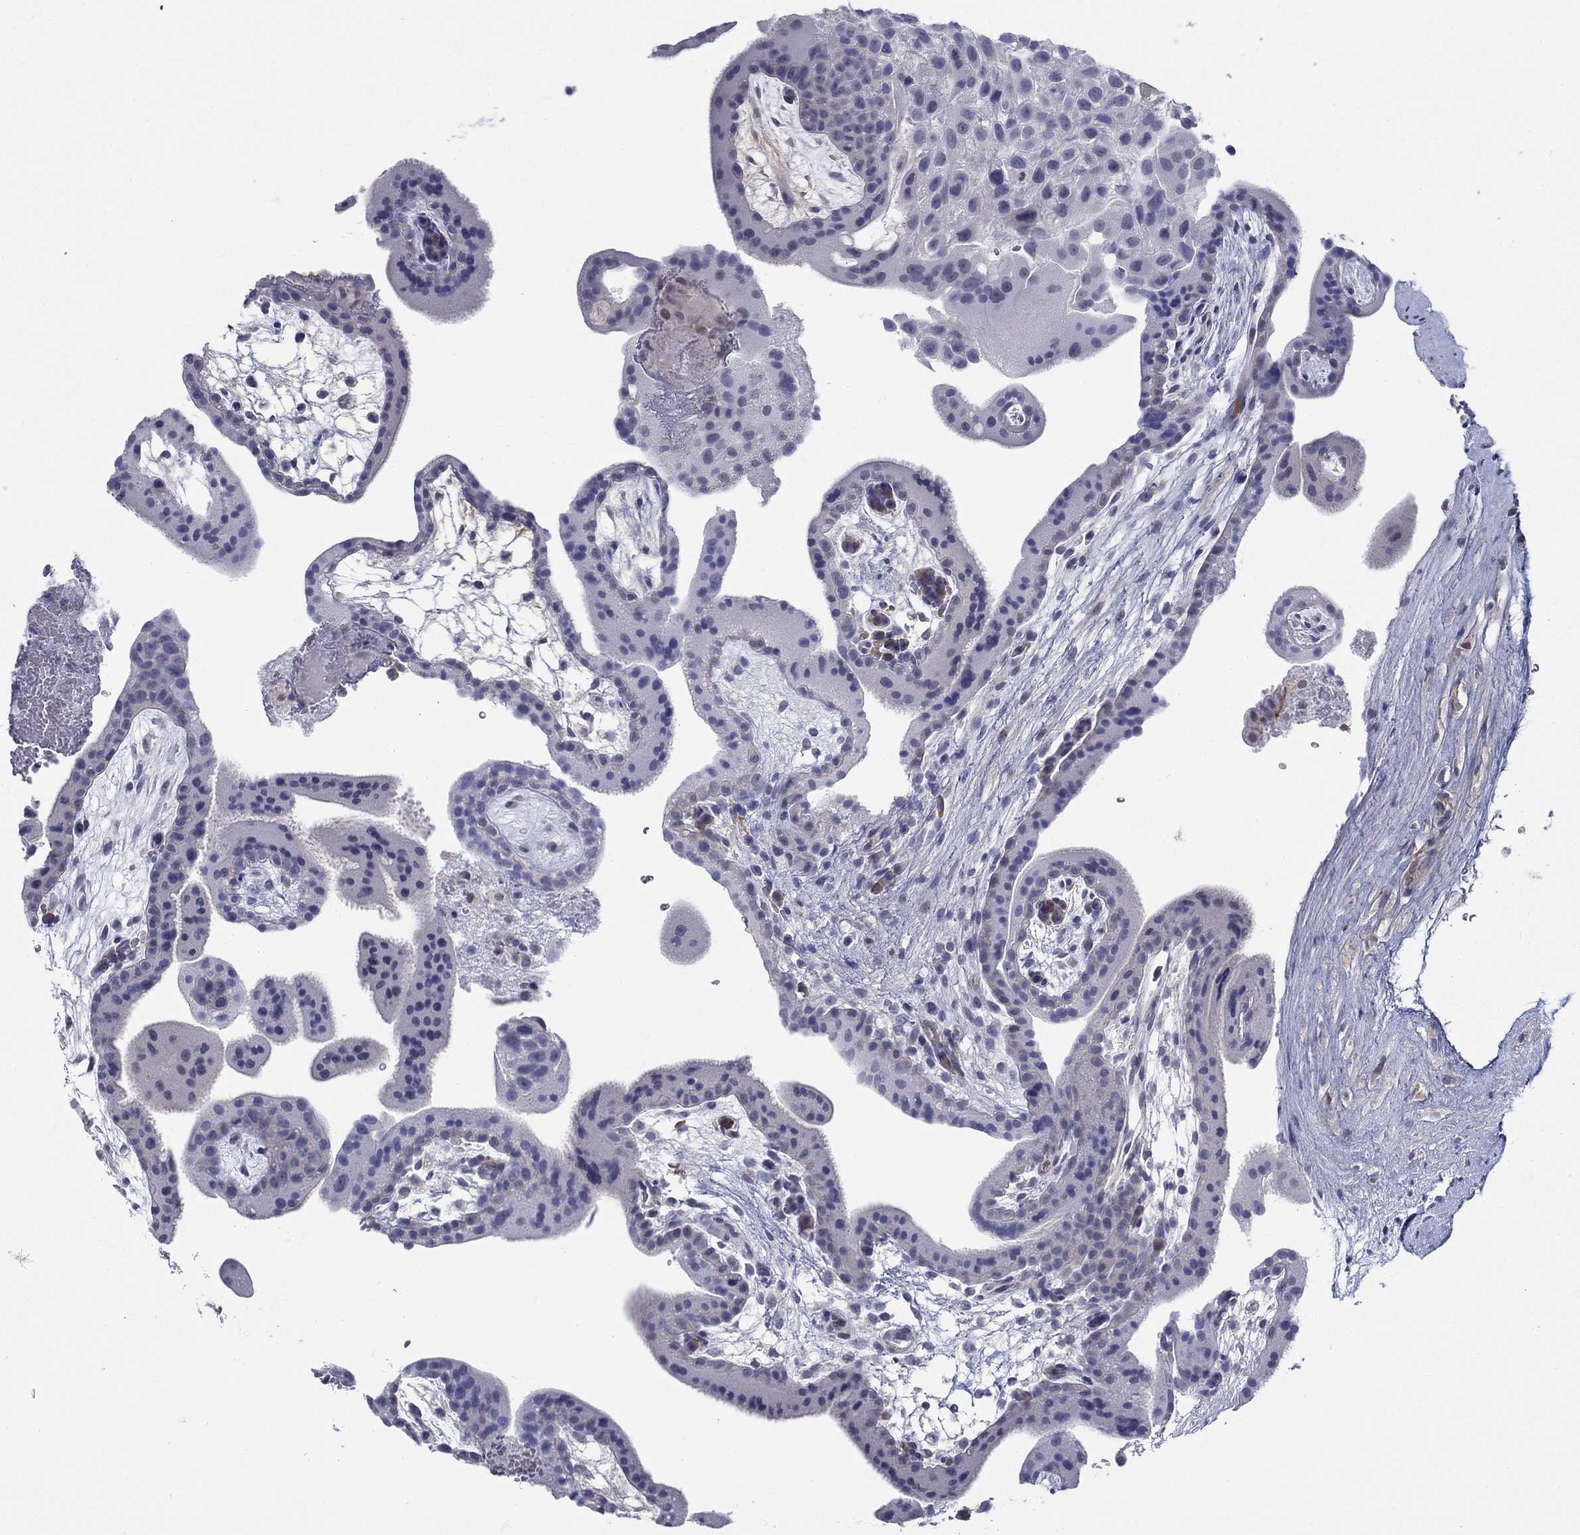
{"staining": {"intensity": "negative", "quantity": "none", "location": "none"}, "tissue": "placenta", "cell_type": "Decidual cells", "image_type": "normal", "snomed": [{"axis": "morphology", "description": "Normal tissue, NOS"}, {"axis": "topography", "description": "Placenta"}], "caption": "The photomicrograph displays no staining of decidual cells in unremarkable placenta. Nuclei are stained in blue.", "gene": "EGFLAM", "patient": {"sex": "female", "age": 19}}